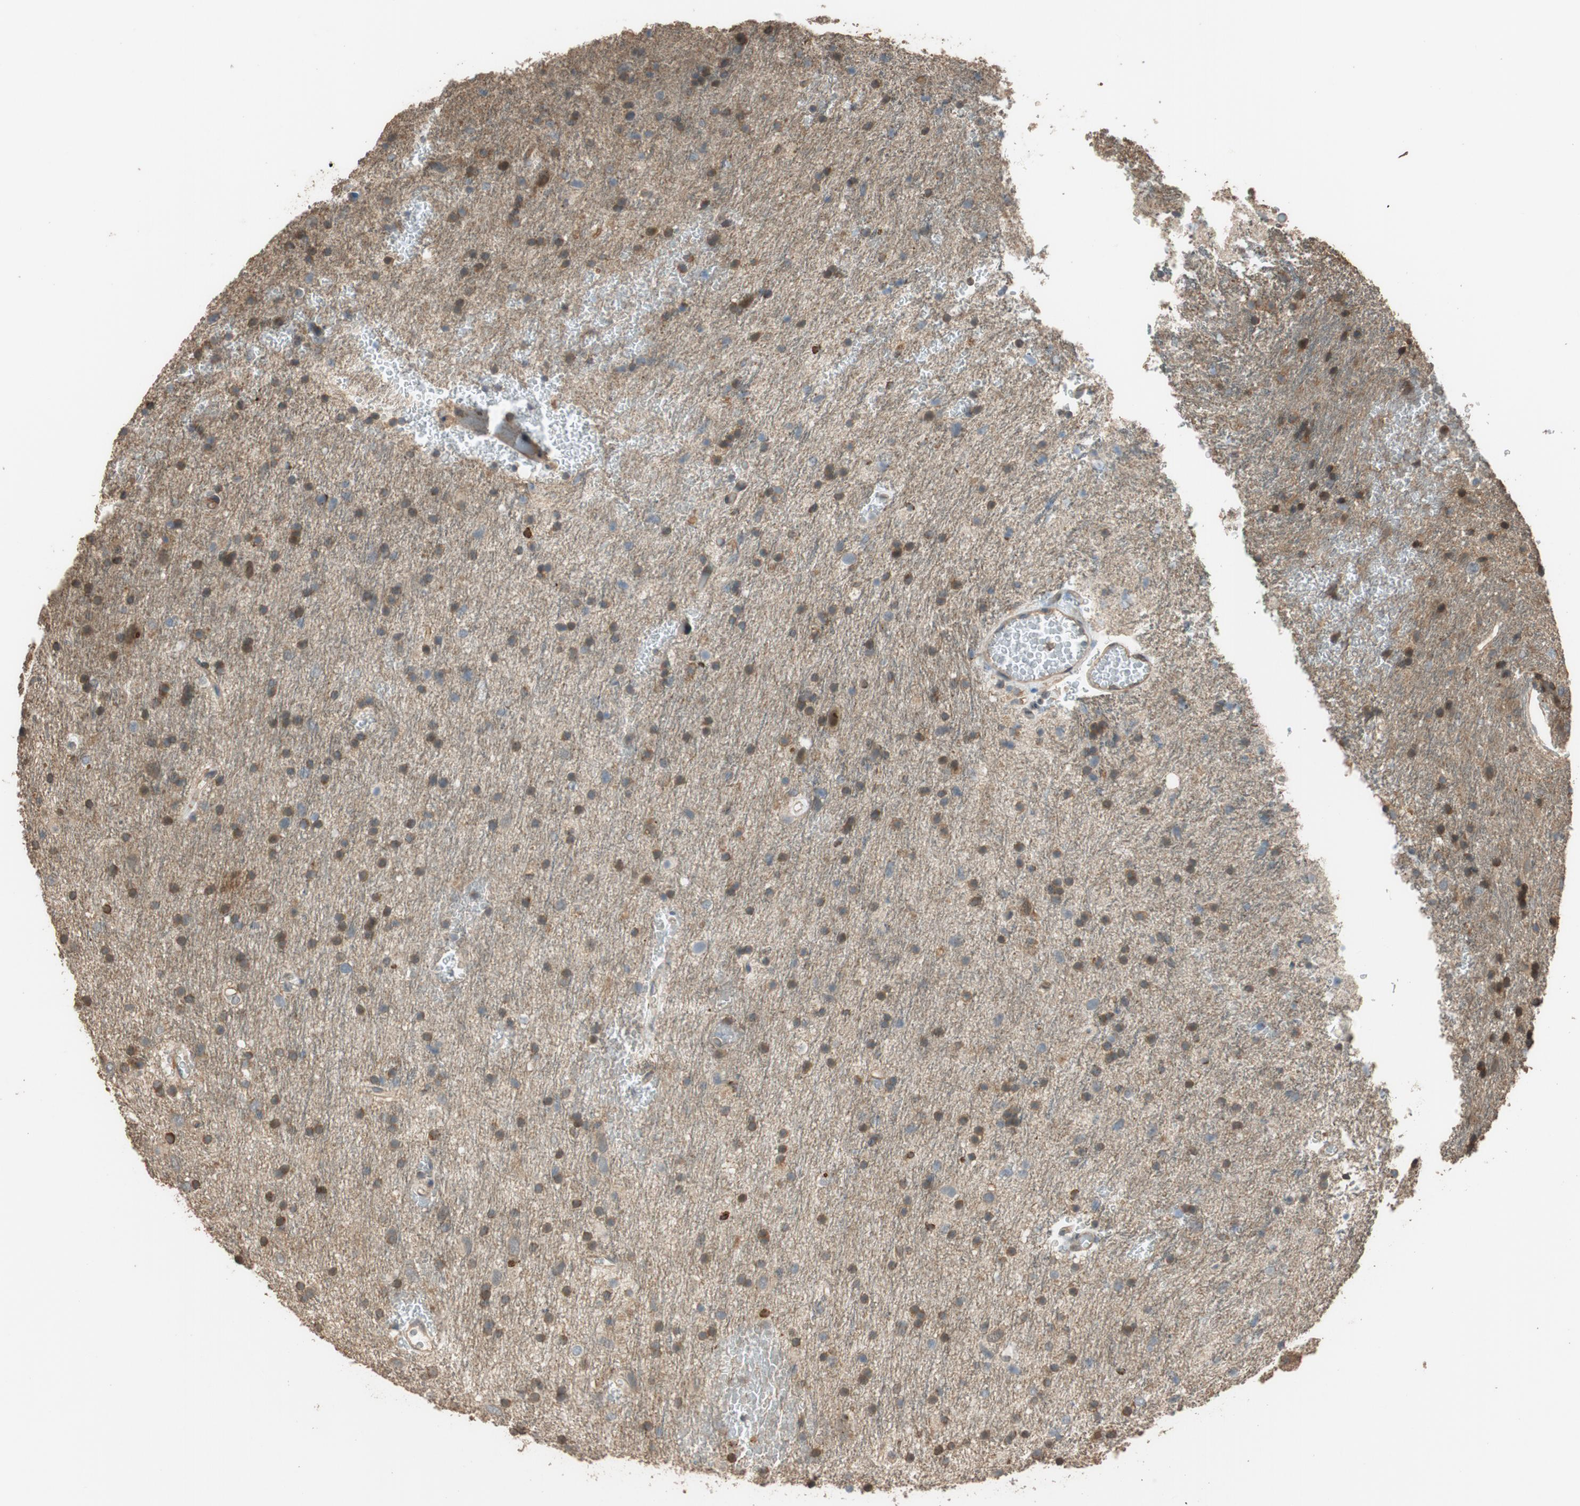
{"staining": {"intensity": "moderate", "quantity": "25%-75%", "location": "cytoplasmic/membranous,nuclear"}, "tissue": "glioma", "cell_type": "Tumor cells", "image_type": "cancer", "snomed": [{"axis": "morphology", "description": "Glioma, malignant, Low grade"}, {"axis": "topography", "description": "Brain"}], "caption": "Immunohistochemistry (IHC) staining of low-grade glioma (malignant), which demonstrates medium levels of moderate cytoplasmic/membranous and nuclear expression in about 25%-75% of tumor cells indicating moderate cytoplasmic/membranous and nuclear protein staining. The staining was performed using DAB (brown) for protein detection and nuclei were counterstained in hematoxylin (blue).", "gene": "MST1R", "patient": {"sex": "male", "age": 77}}